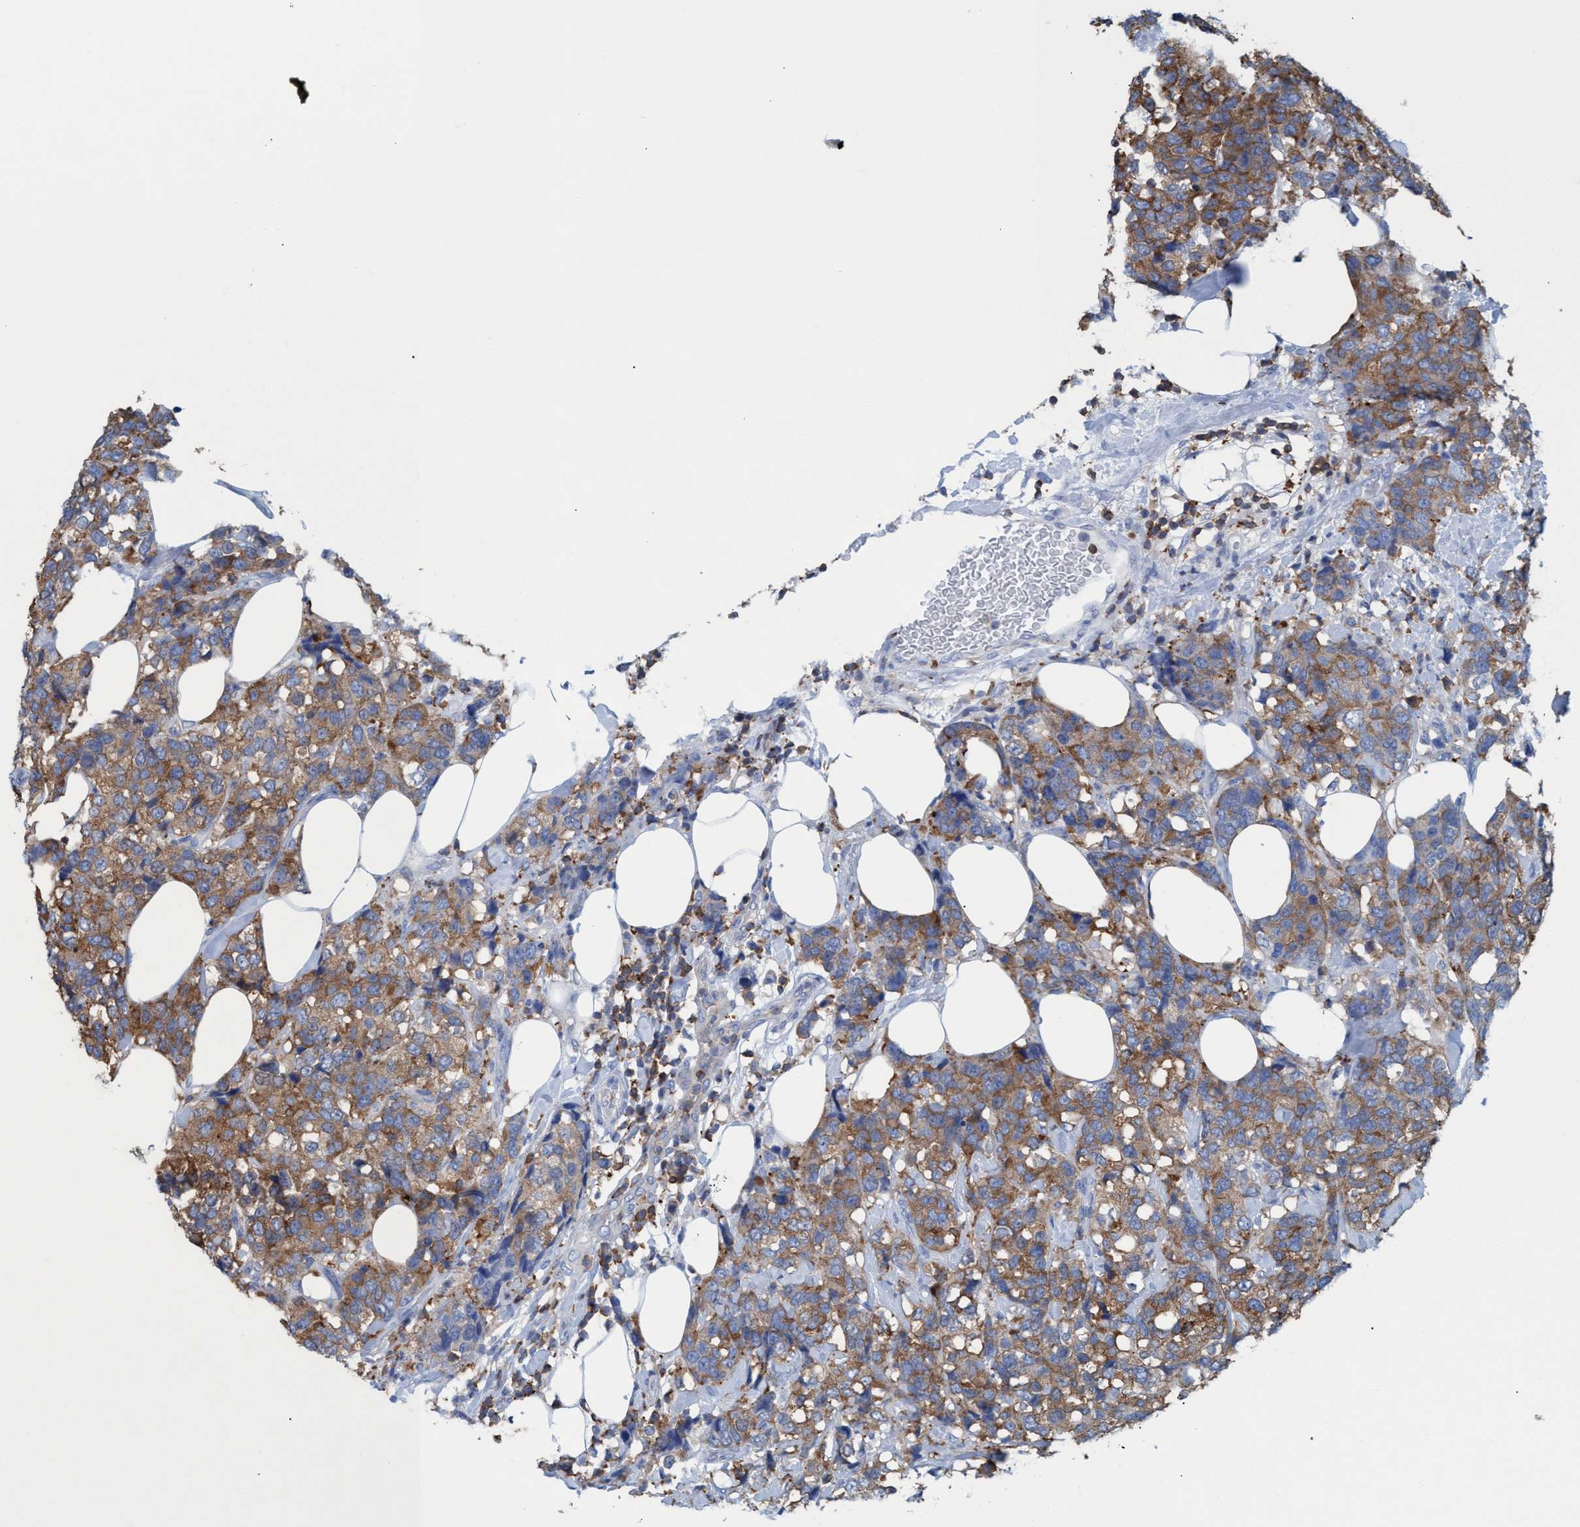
{"staining": {"intensity": "moderate", "quantity": ">75%", "location": "cytoplasmic/membranous"}, "tissue": "breast cancer", "cell_type": "Tumor cells", "image_type": "cancer", "snomed": [{"axis": "morphology", "description": "Lobular carcinoma"}, {"axis": "topography", "description": "Breast"}], "caption": "Immunohistochemical staining of breast cancer (lobular carcinoma) demonstrates moderate cytoplasmic/membranous protein positivity in about >75% of tumor cells. (DAB IHC with brightfield microscopy, high magnification).", "gene": "EZR", "patient": {"sex": "female", "age": 59}}